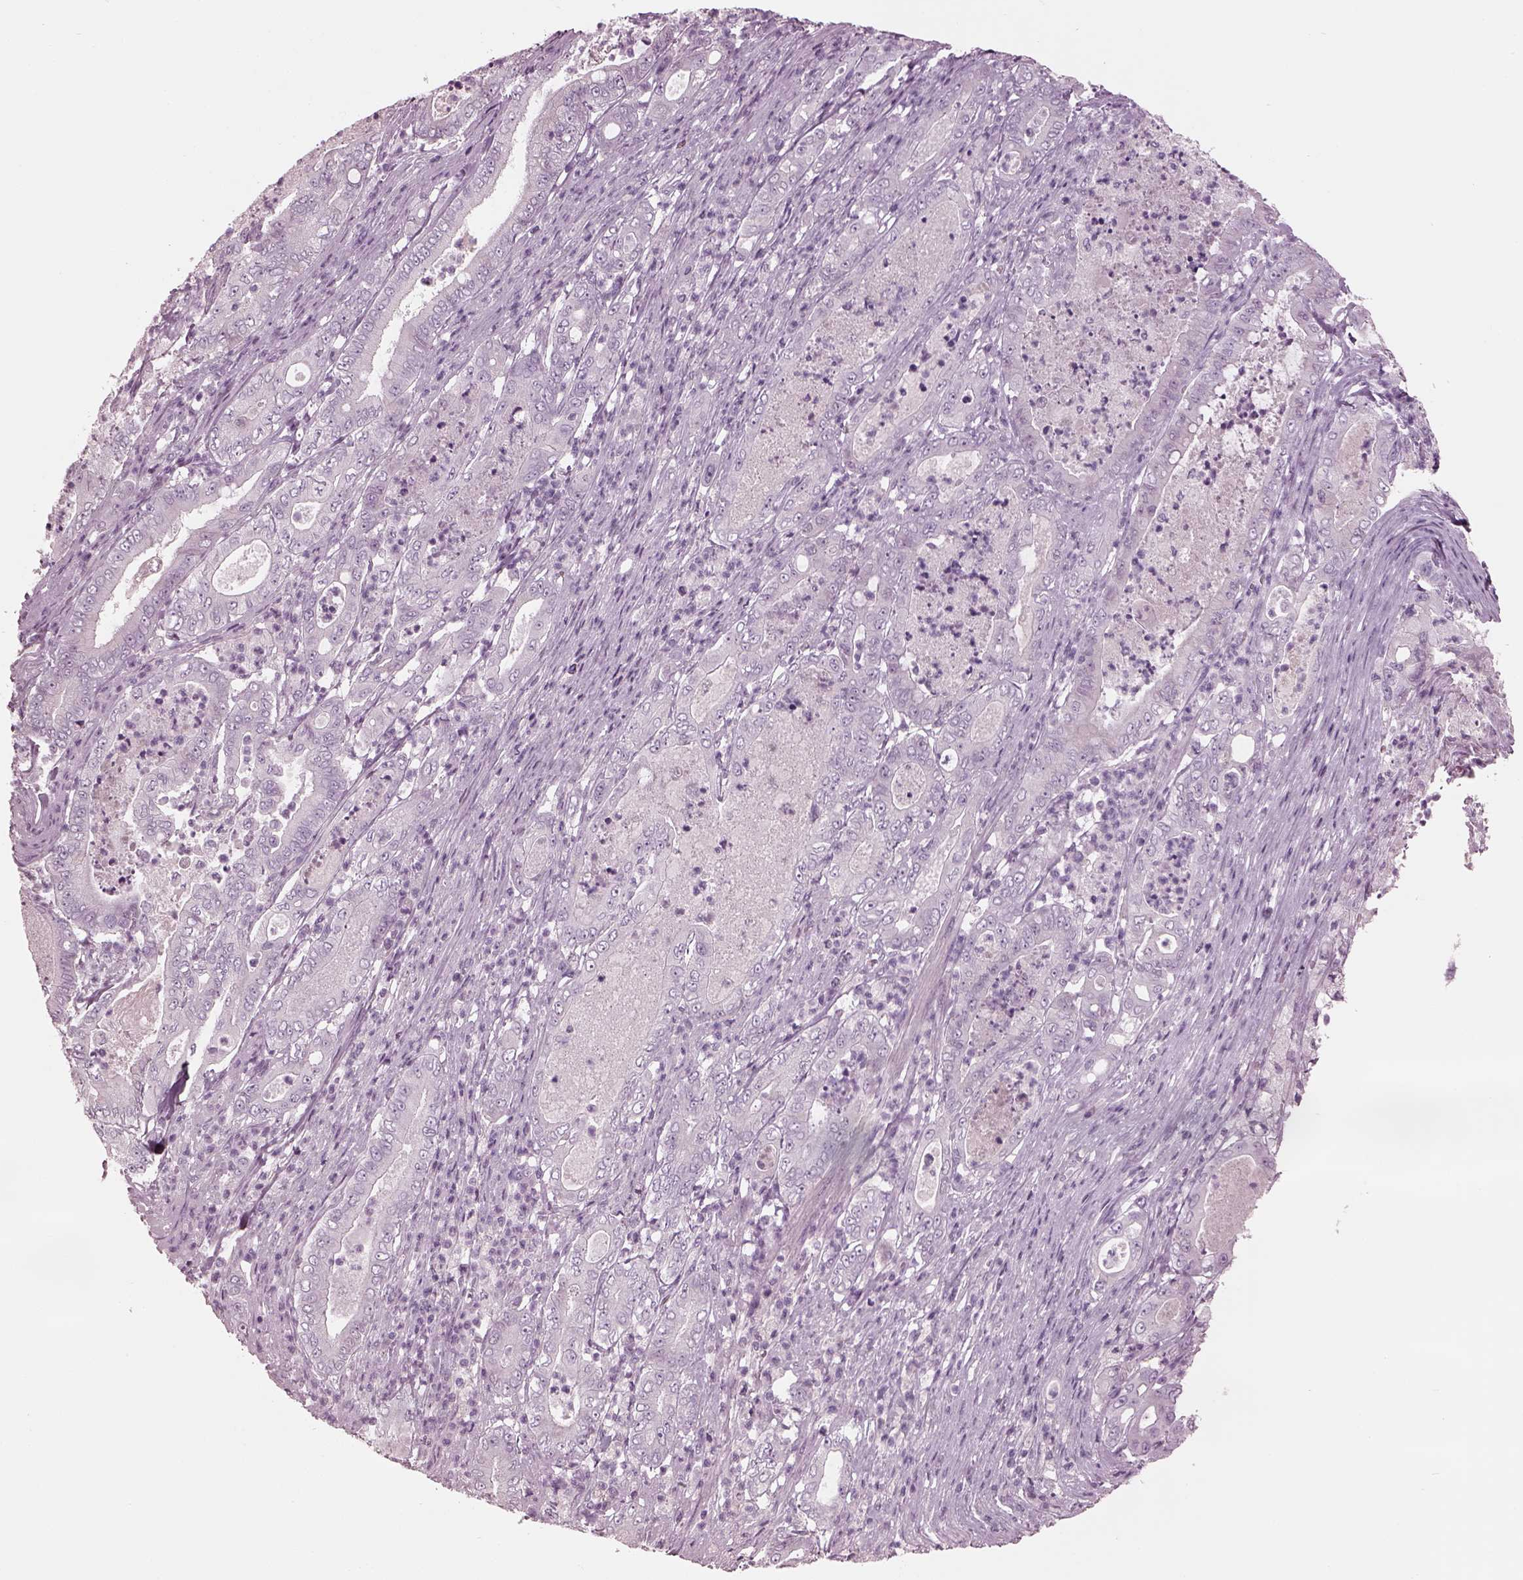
{"staining": {"intensity": "negative", "quantity": "none", "location": "none"}, "tissue": "pancreatic cancer", "cell_type": "Tumor cells", "image_type": "cancer", "snomed": [{"axis": "morphology", "description": "Adenocarcinoma, NOS"}, {"axis": "topography", "description": "Pancreas"}], "caption": "The photomicrograph demonstrates no significant positivity in tumor cells of pancreatic cancer (adenocarcinoma). (DAB (3,3'-diaminobenzidine) immunohistochemistry (IHC) with hematoxylin counter stain).", "gene": "PACRG", "patient": {"sex": "male", "age": 71}}